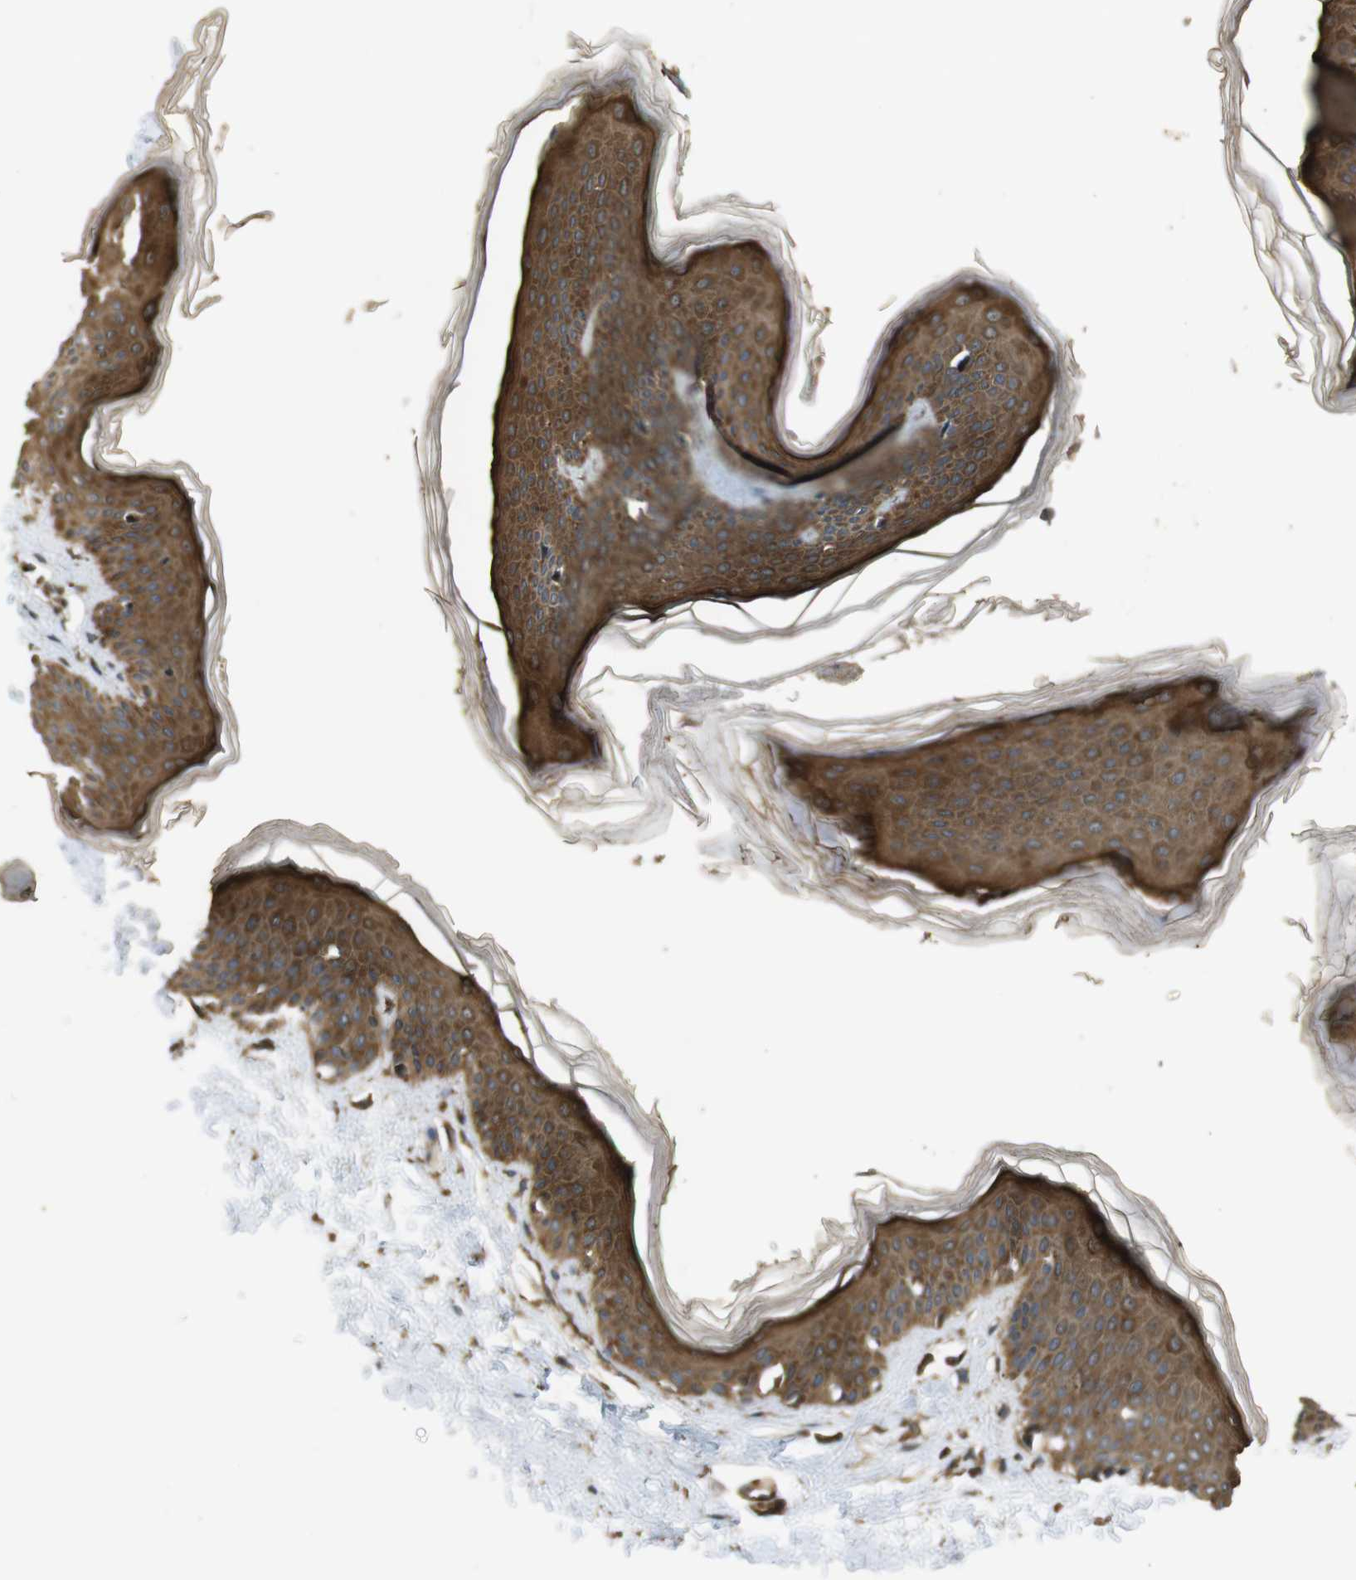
{"staining": {"intensity": "moderate", "quantity": ">75%", "location": "cytoplasmic/membranous"}, "tissue": "skin", "cell_type": "Fibroblasts", "image_type": "normal", "snomed": [{"axis": "morphology", "description": "Normal tissue, NOS"}, {"axis": "topography", "description": "Skin"}], "caption": "Benign skin shows moderate cytoplasmic/membranous staining in approximately >75% of fibroblasts The protein of interest is shown in brown color, while the nuclei are stained blue..", "gene": "BNIP3", "patient": {"sex": "female", "age": 17}}